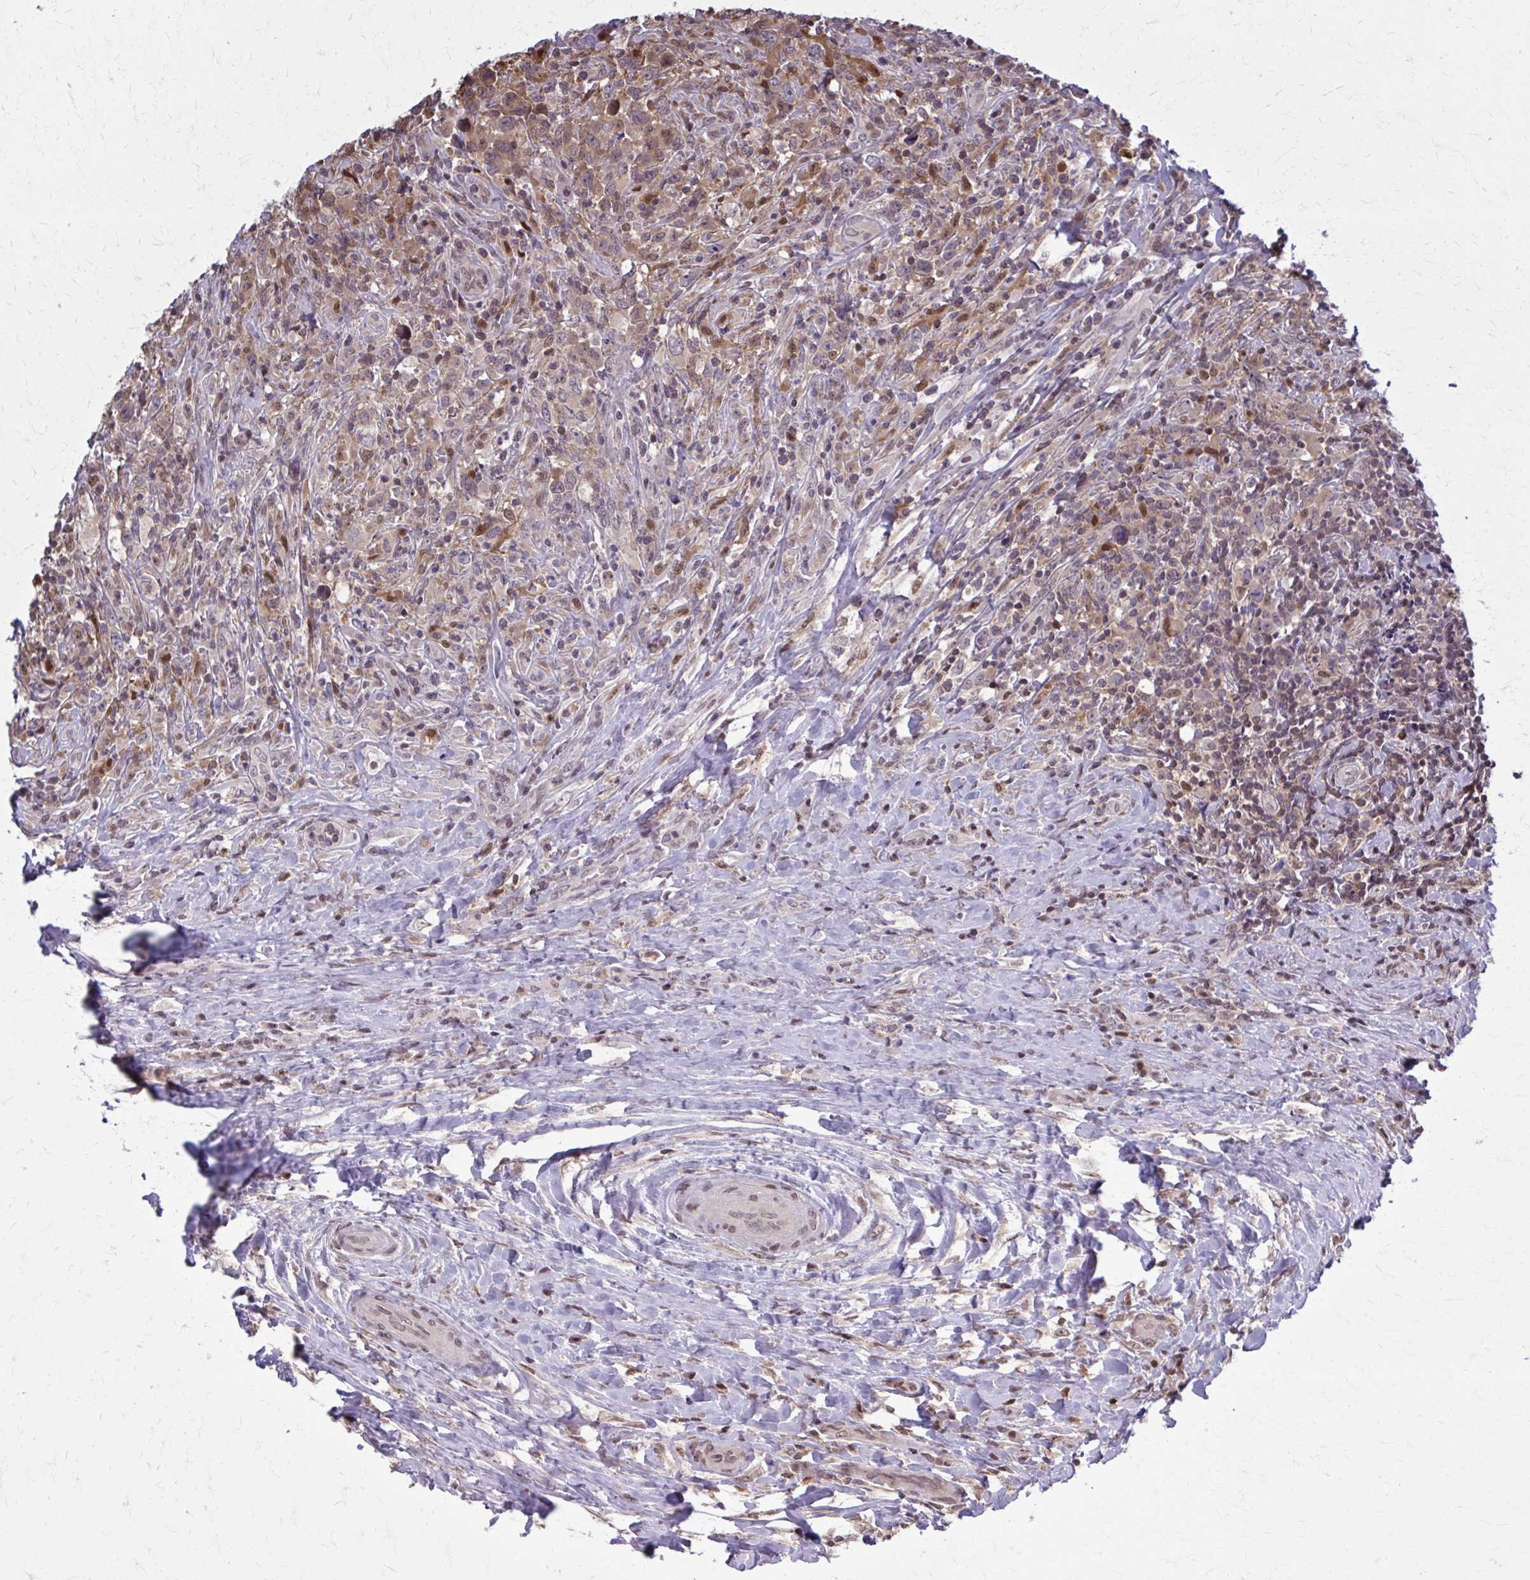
{"staining": {"intensity": "negative", "quantity": "none", "location": "none"}, "tissue": "lymphoma", "cell_type": "Tumor cells", "image_type": "cancer", "snomed": [{"axis": "morphology", "description": "Hodgkin's disease, NOS"}, {"axis": "topography", "description": "Lymph node"}], "caption": "Hodgkin's disease was stained to show a protein in brown. There is no significant staining in tumor cells. The staining is performed using DAB brown chromogen with nuclei counter-stained in using hematoxylin.", "gene": "MDH1", "patient": {"sex": "female", "age": 18}}